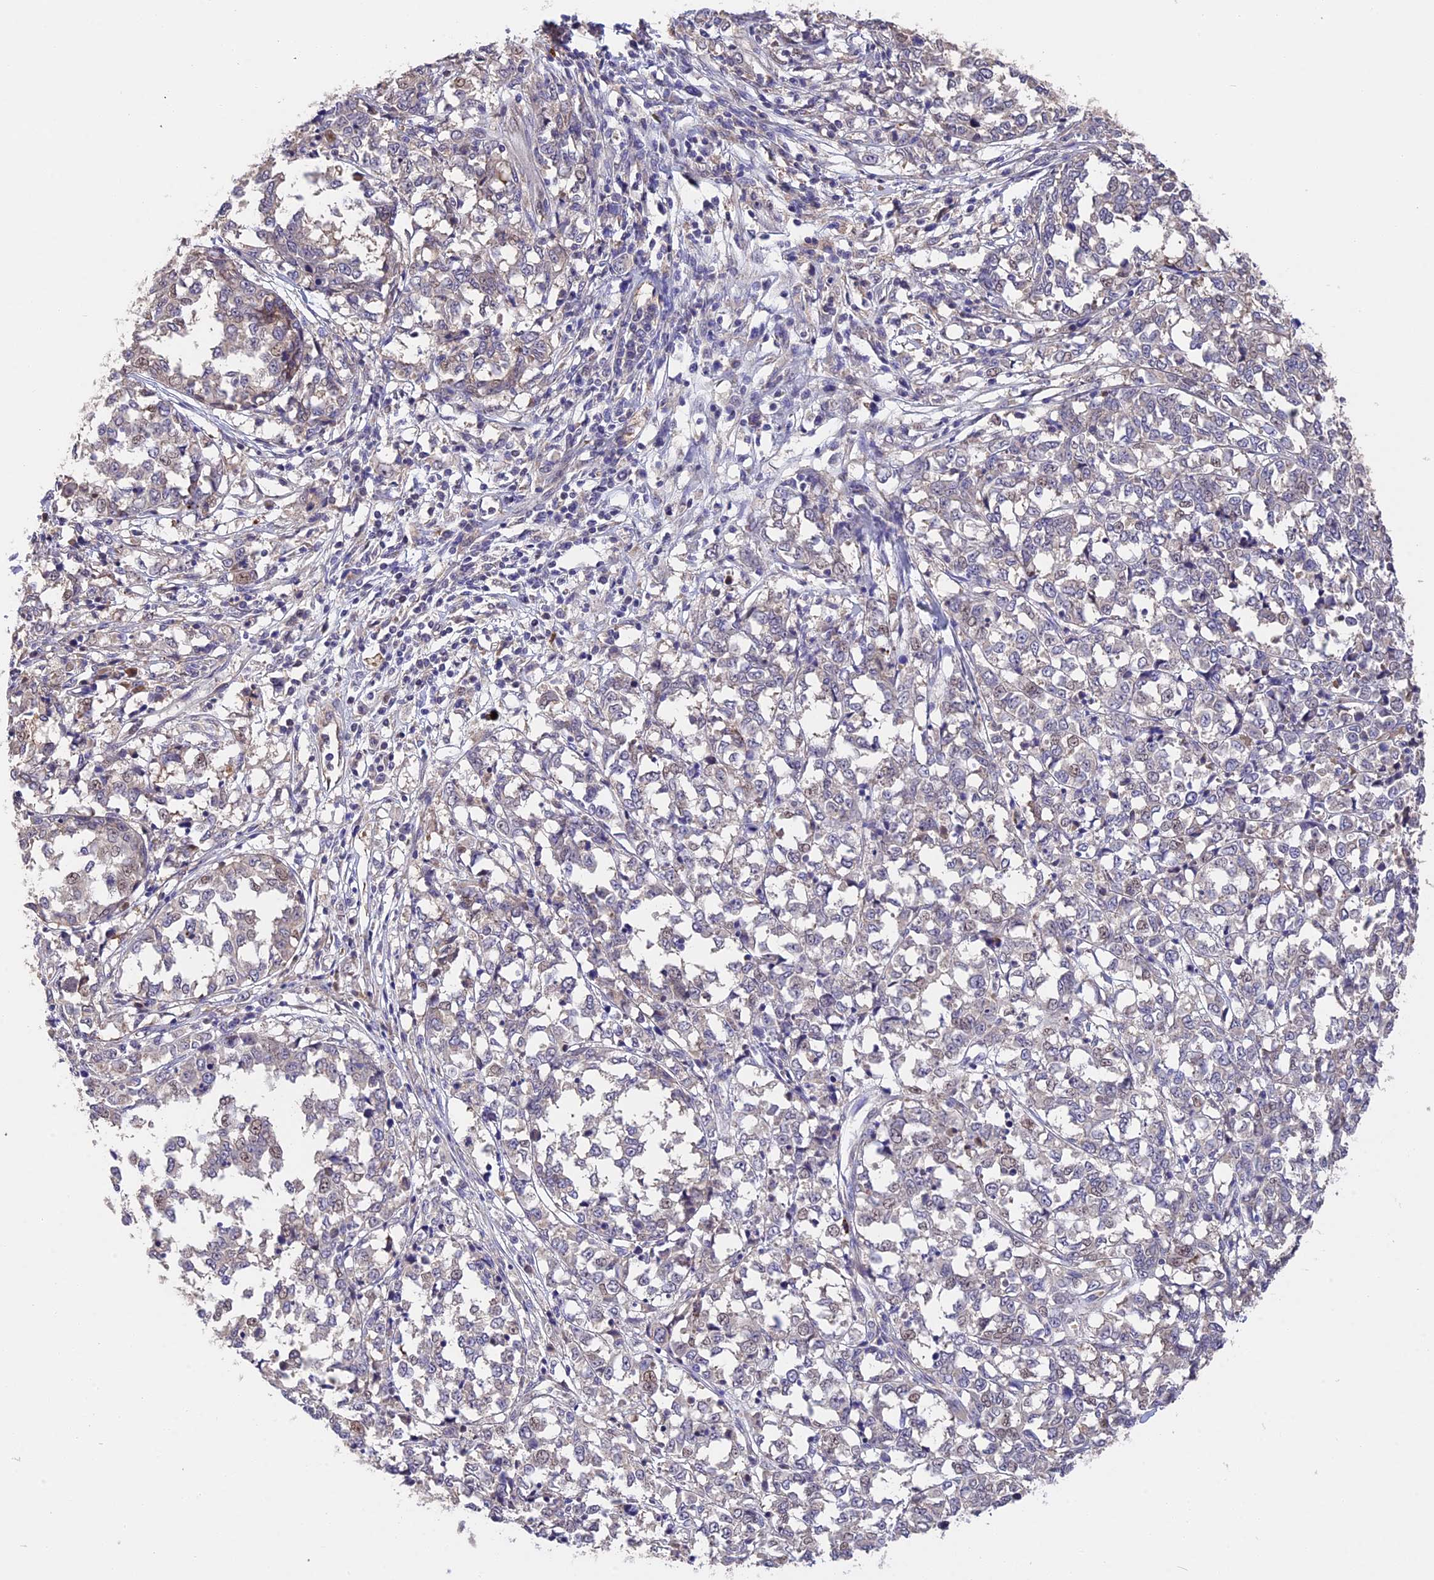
{"staining": {"intensity": "negative", "quantity": "none", "location": "none"}, "tissue": "melanoma", "cell_type": "Tumor cells", "image_type": "cancer", "snomed": [{"axis": "morphology", "description": "Malignant melanoma, NOS"}, {"axis": "topography", "description": "Skin"}], "caption": "This is an immunohistochemistry image of malignant melanoma. There is no positivity in tumor cells.", "gene": "MFSD2A", "patient": {"sex": "female", "age": 72}}